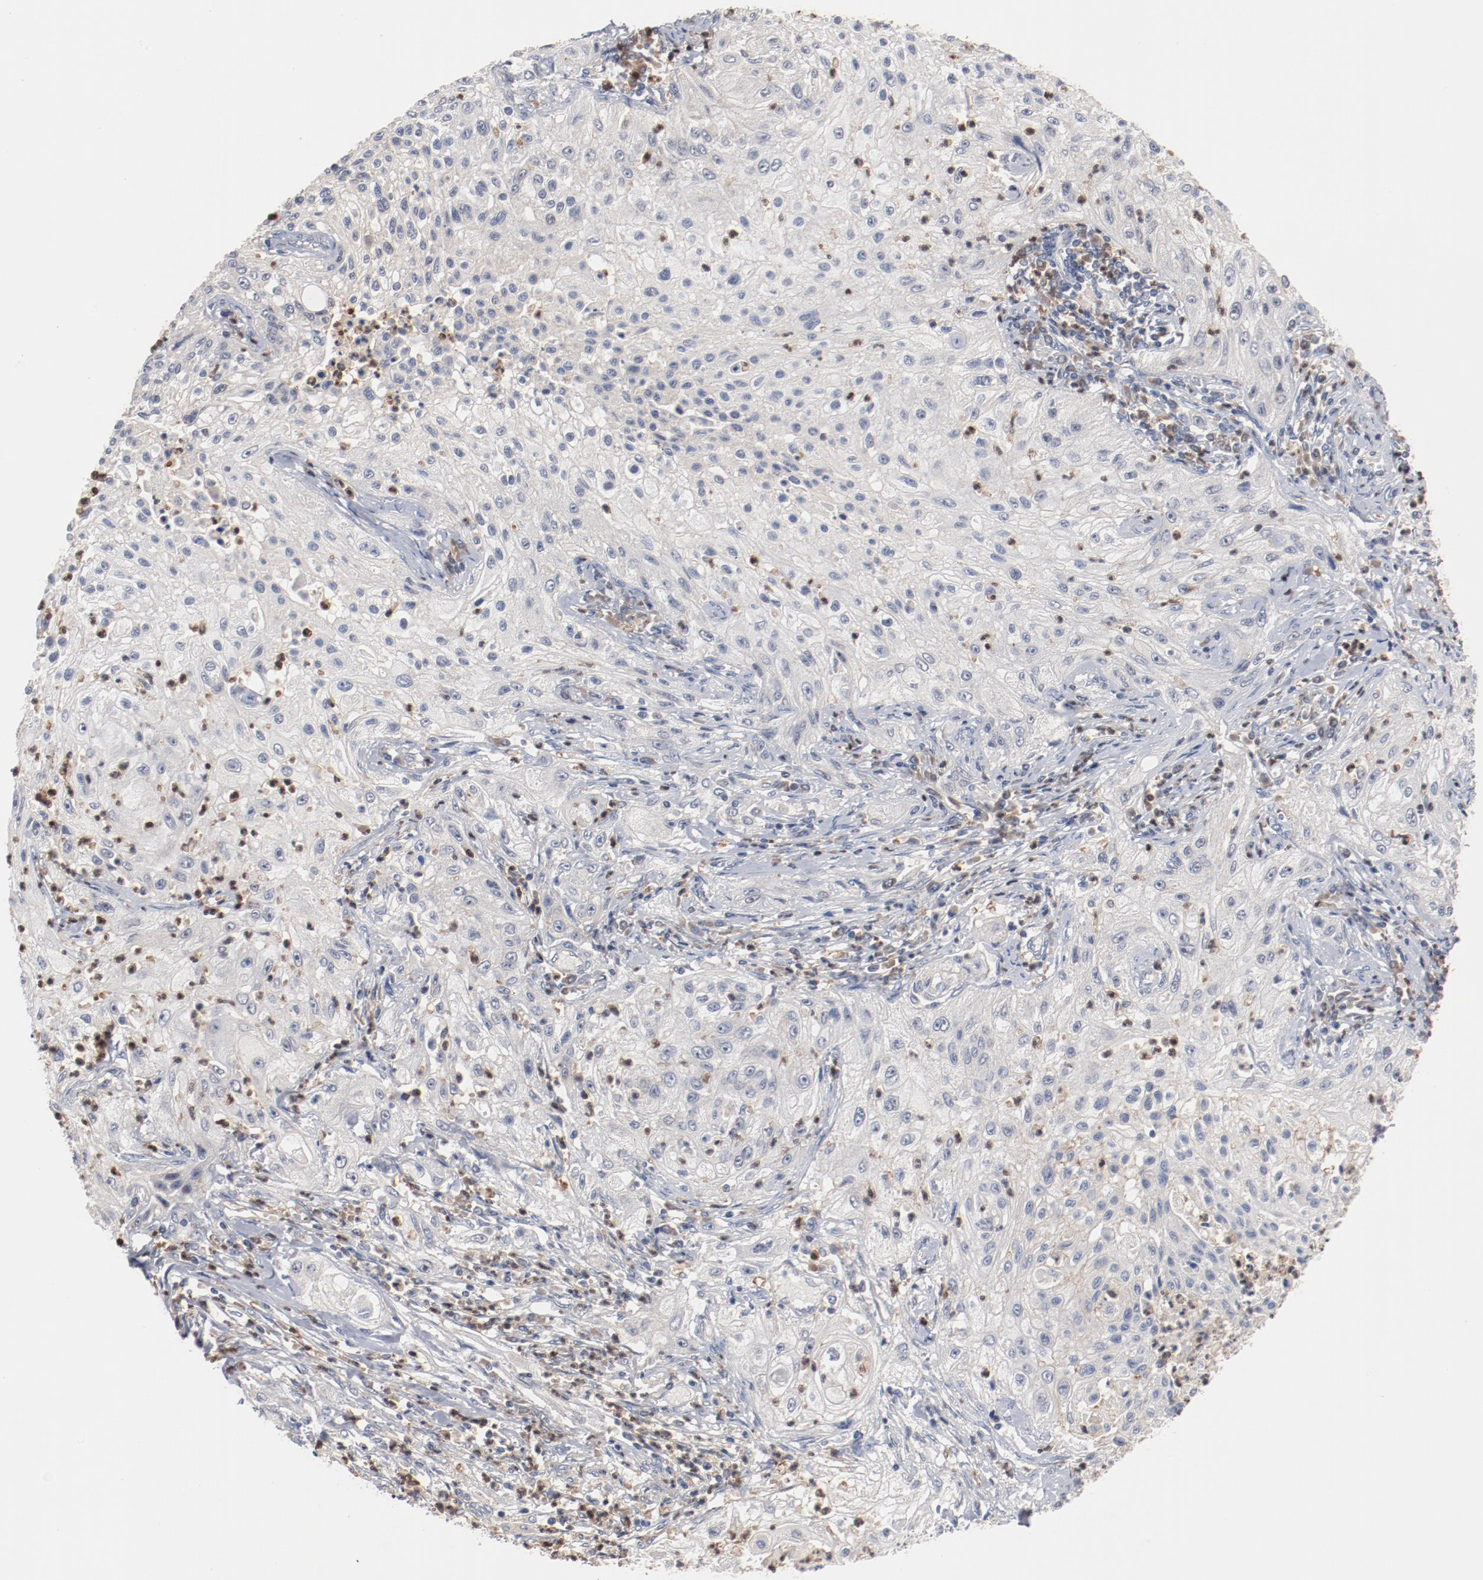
{"staining": {"intensity": "negative", "quantity": "none", "location": "none"}, "tissue": "lung cancer", "cell_type": "Tumor cells", "image_type": "cancer", "snomed": [{"axis": "morphology", "description": "Inflammation, NOS"}, {"axis": "morphology", "description": "Squamous cell carcinoma, NOS"}, {"axis": "topography", "description": "Lymph node"}, {"axis": "topography", "description": "Soft tissue"}, {"axis": "topography", "description": "Lung"}], "caption": "Lung cancer (squamous cell carcinoma) stained for a protein using immunohistochemistry (IHC) reveals no staining tumor cells.", "gene": "RNASE11", "patient": {"sex": "male", "age": 66}}